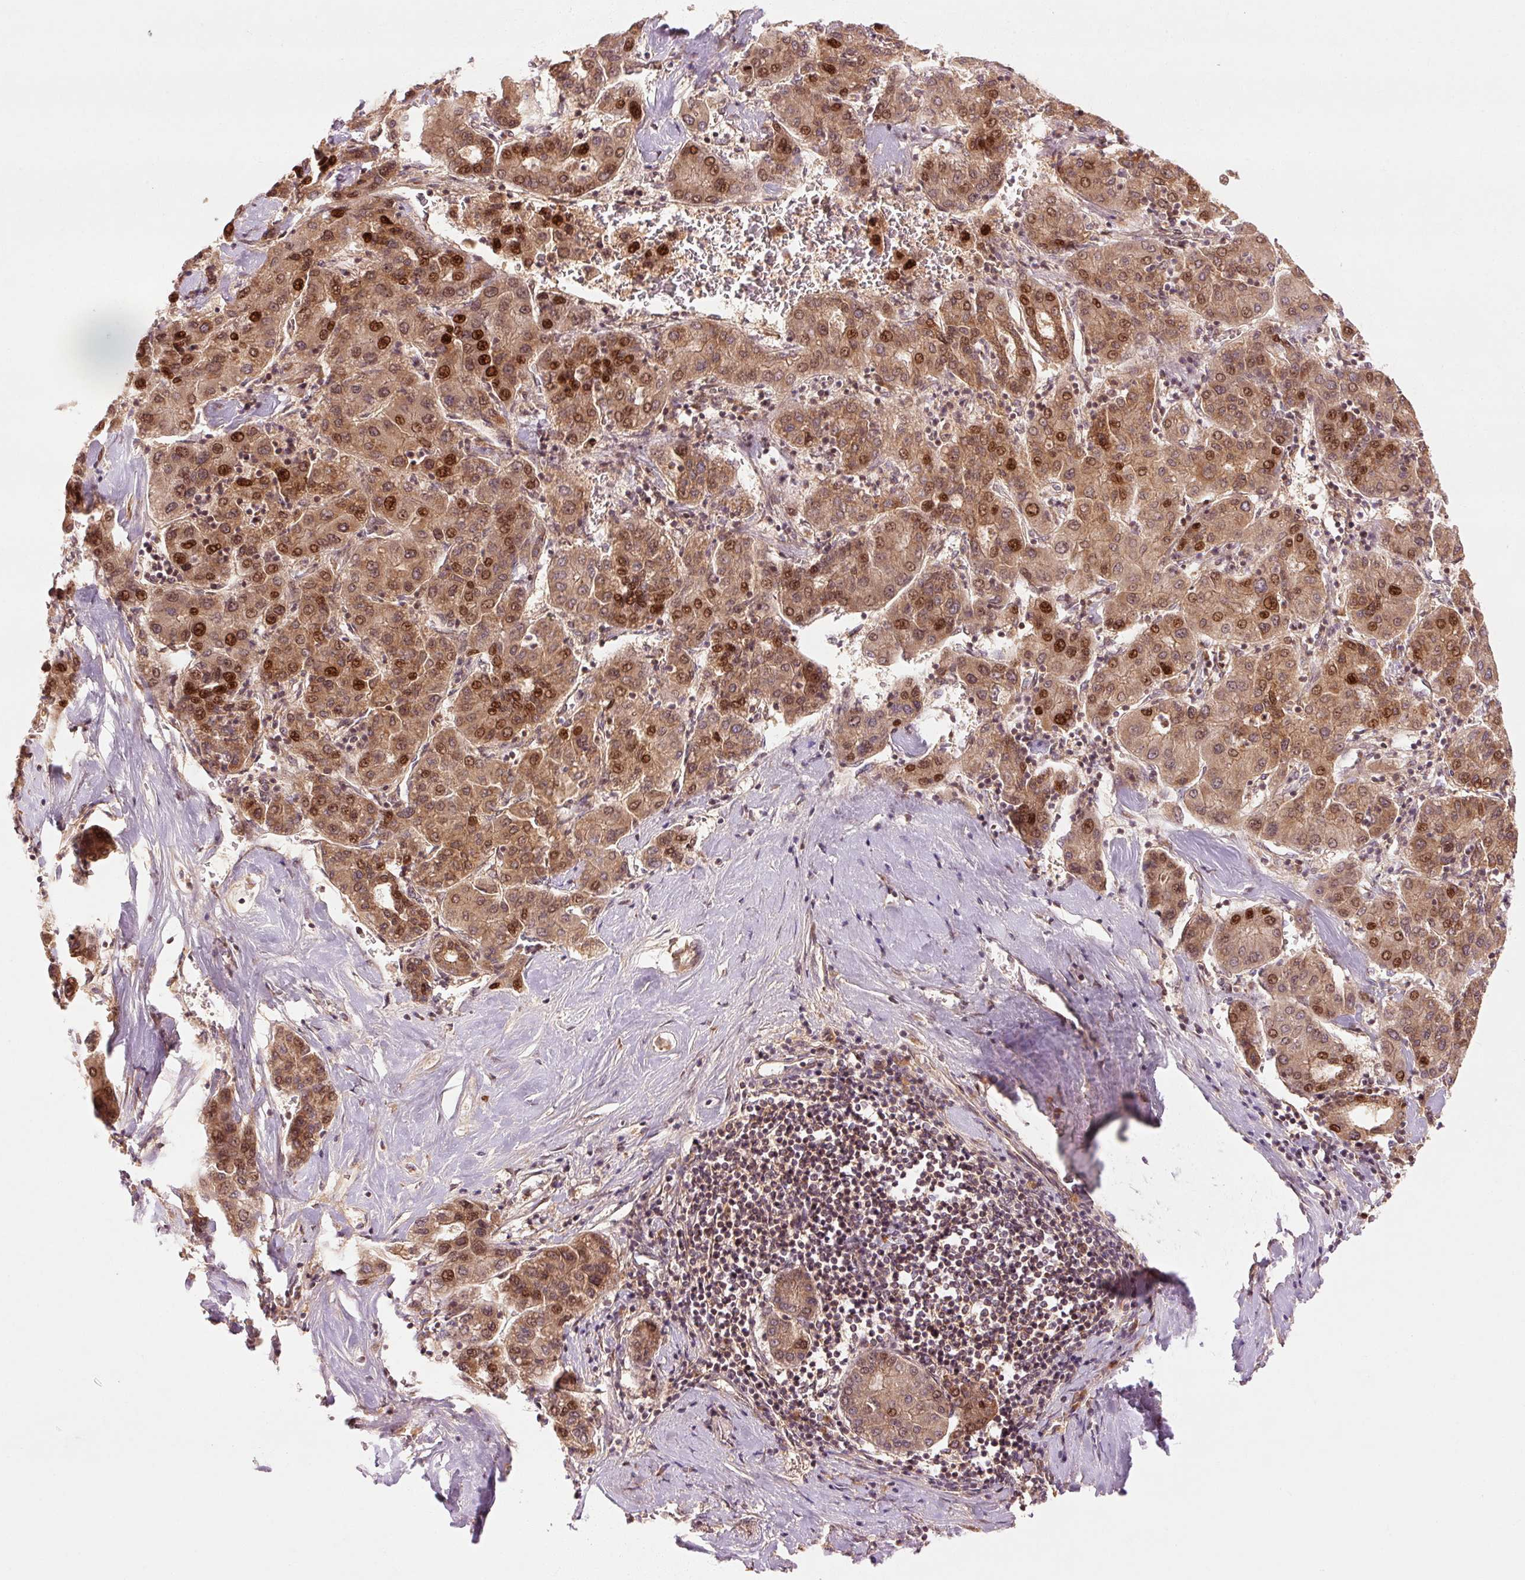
{"staining": {"intensity": "moderate", "quantity": ">75%", "location": "cytoplasmic/membranous,nuclear"}, "tissue": "liver cancer", "cell_type": "Tumor cells", "image_type": "cancer", "snomed": [{"axis": "morphology", "description": "Carcinoma, Hepatocellular, NOS"}, {"axis": "topography", "description": "Liver"}], "caption": "Immunohistochemistry (IHC) of human hepatocellular carcinoma (liver) demonstrates medium levels of moderate cytoplasmic/membranous and nuclear expression in about >75% of tumor cells. Nuclei are stained in blue.", "gene": "CTNNA1", "patient": {"sex": "male", "age": 65}}